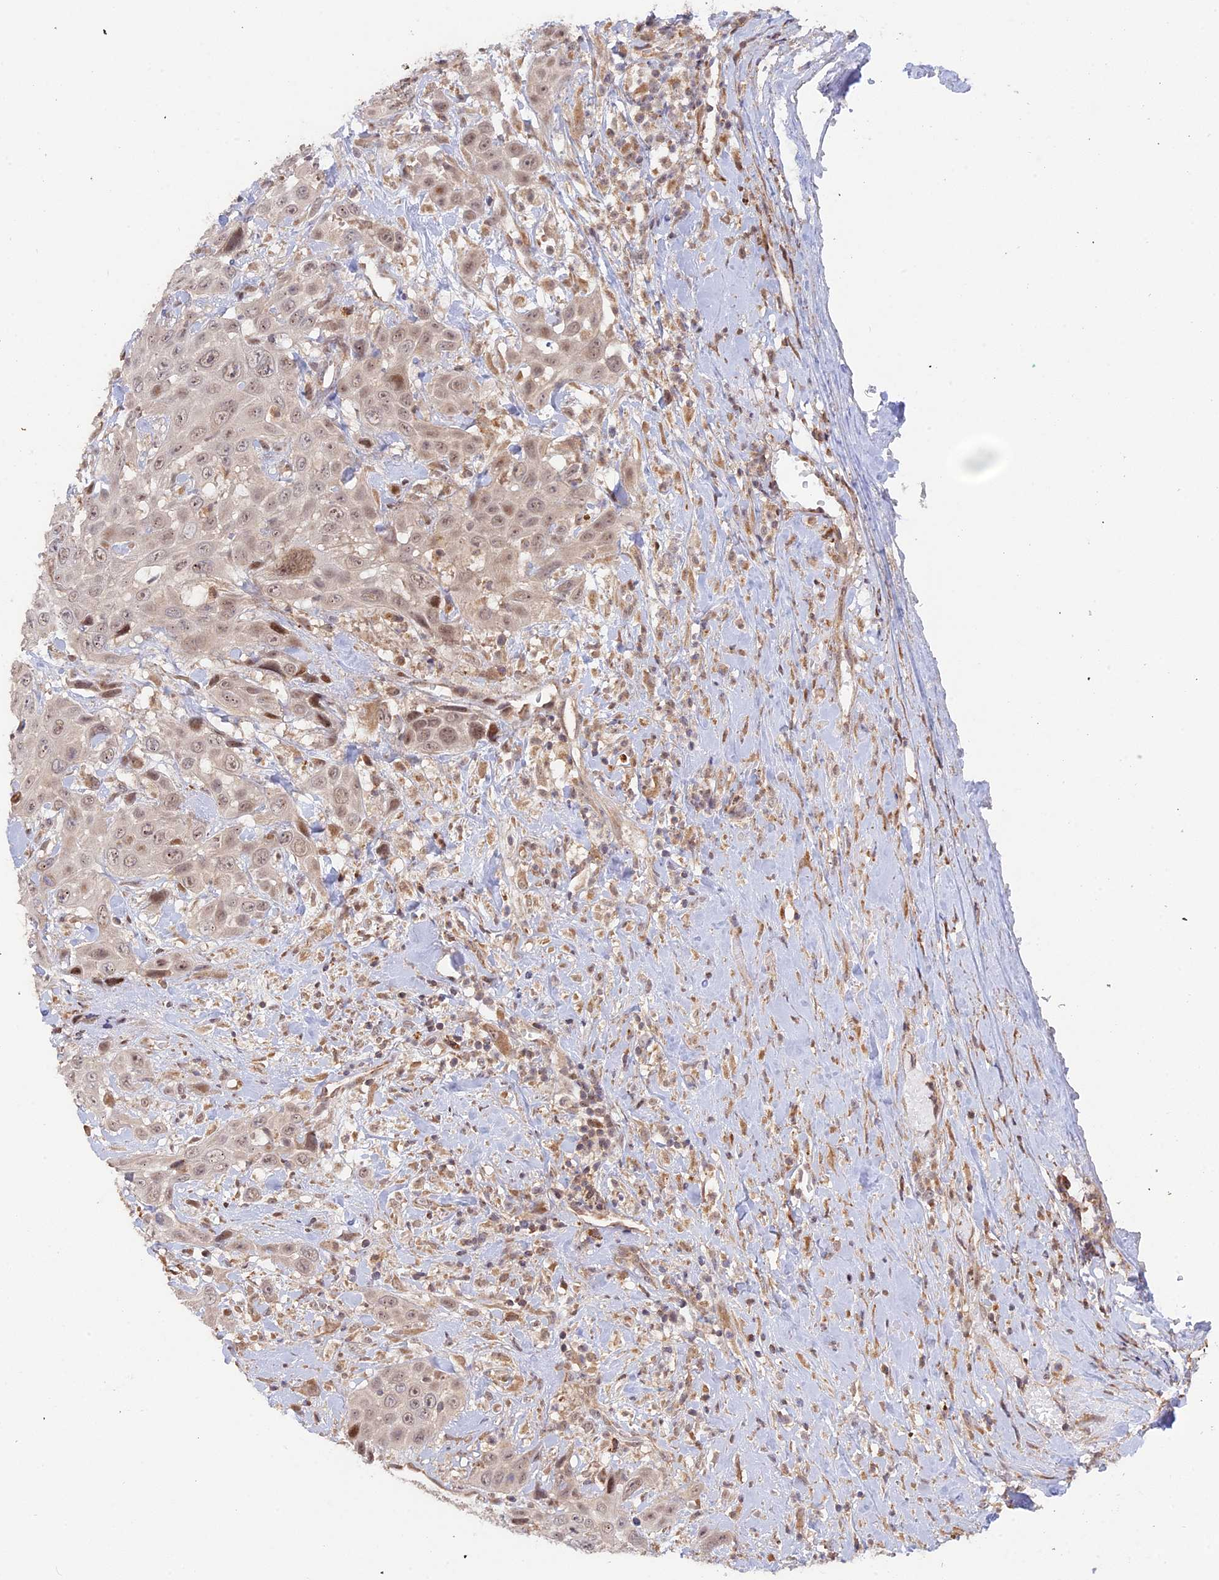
{"staining": {"intensity": "weak", "quantity": "25%-75%", "location": "nuclear"}, "tissue": "head and neck cancer", "cell_type": "Tumor cells", "image_type": "cancer", "snomed": [{"axis": "morphology", "description": "Squamous cell carcinoma, NOS"}, {"axis": "topography", "description": "Head-Neck"}], "caption": "Immunohistochemical staining of human squamous cell carcinoma (head and neck) displays low levels of weak nuclear protein positivity in approximately 25%-75% of tumor cells.", "gene": "GSKIP", "patient": {"sex": "male", "age": 81}}